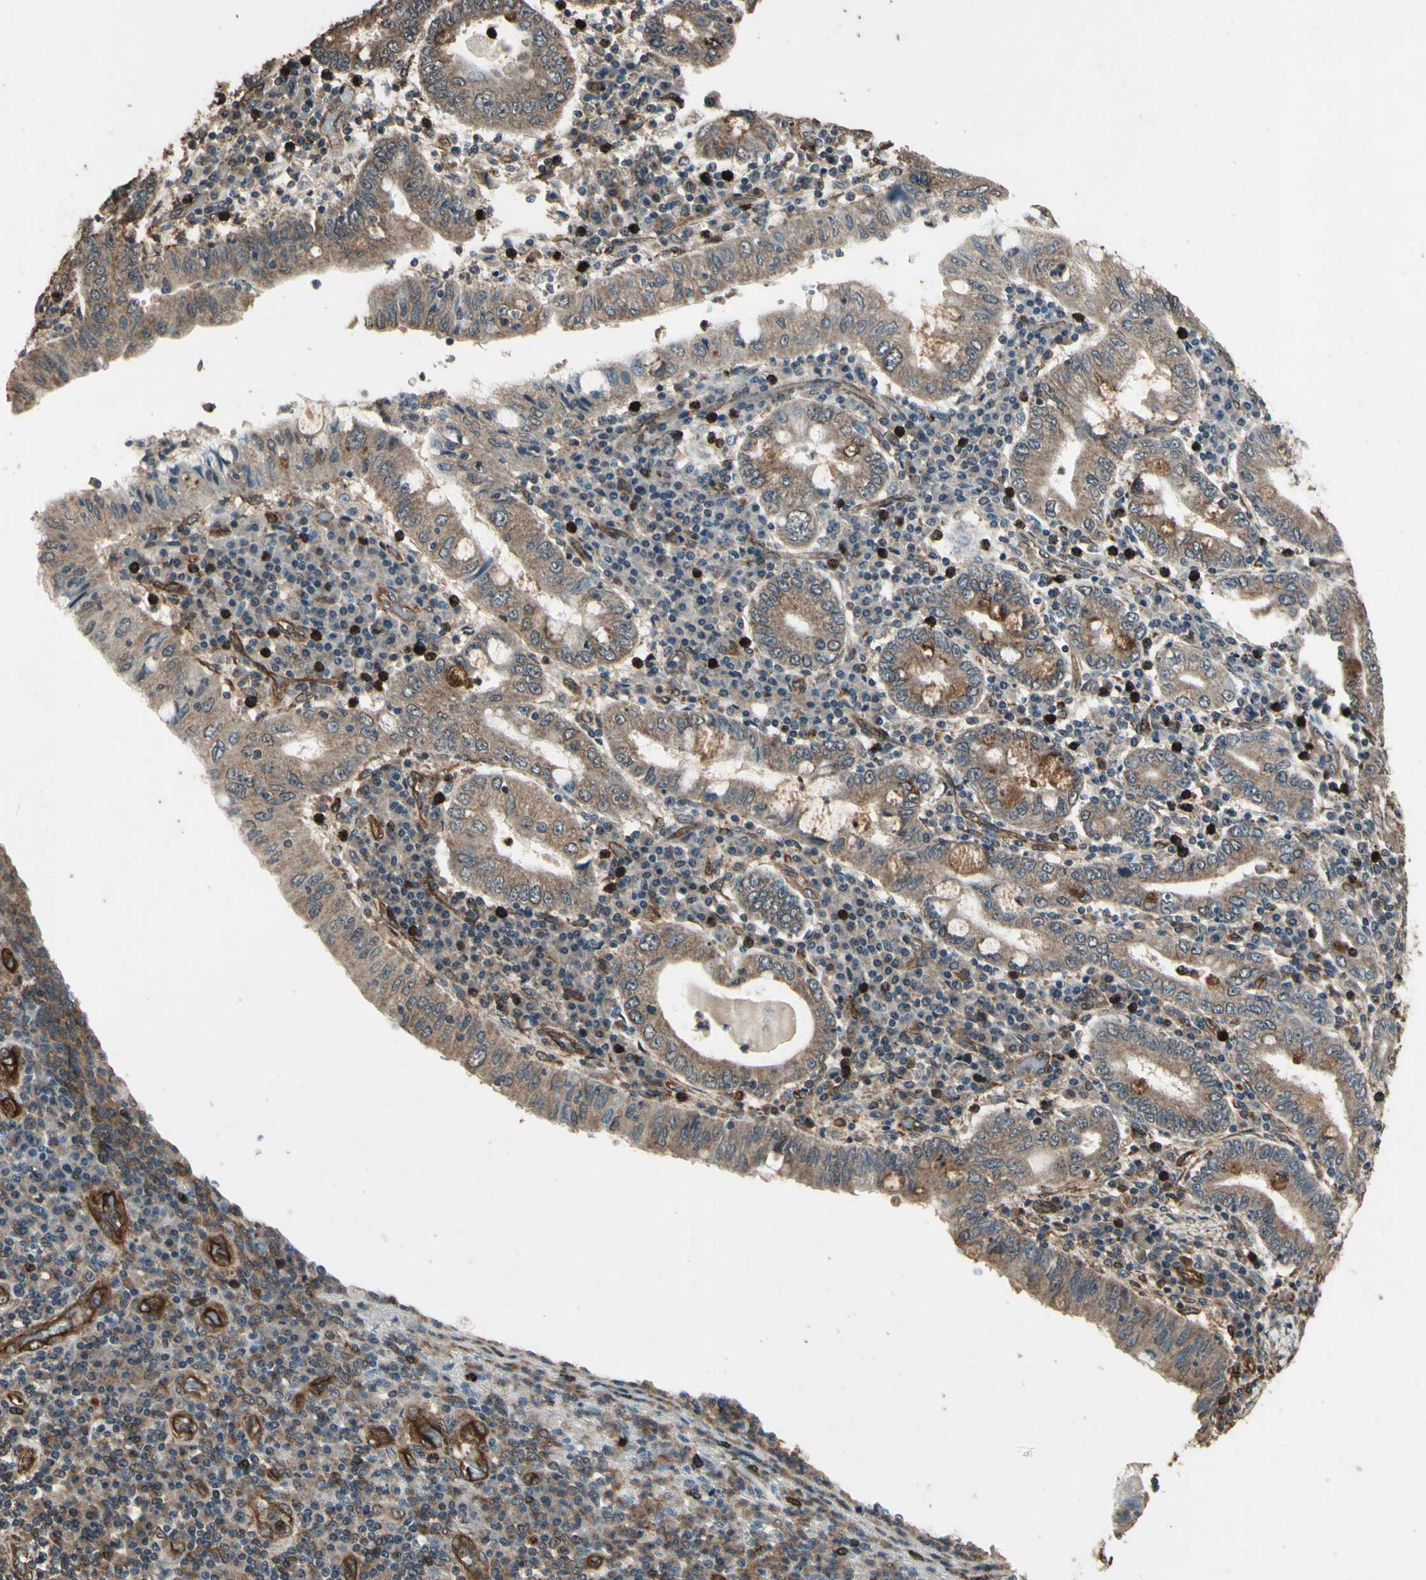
{"staining": {"intensity": "moderate", "quantity": ">75%", "location": "cytoplasmic/membranous"}, "tissue": "stomach cancer", "cell_type": "Tumor cells", "image_type": "cancer", "snomed": [{"axis": "morphology", "description": "Normal tissue, NOS"}, {"axis": "morphology", "description": "Adenocarcinoma, NOS"}, {"axis": "topography", "description": "Esophagus"}, {"axis": "topography", "description": "Stomach, upper"}, {"axis": "topography", "description": "Peripheral nerve tissue"}], "caption": "Tumor cells display medium levels of moderate cytoplasmic/membranous staining in about >75% of cells in human stomach cancer.", "gene": "TSPO", "patient": {"sex": "male", "age": 62}}